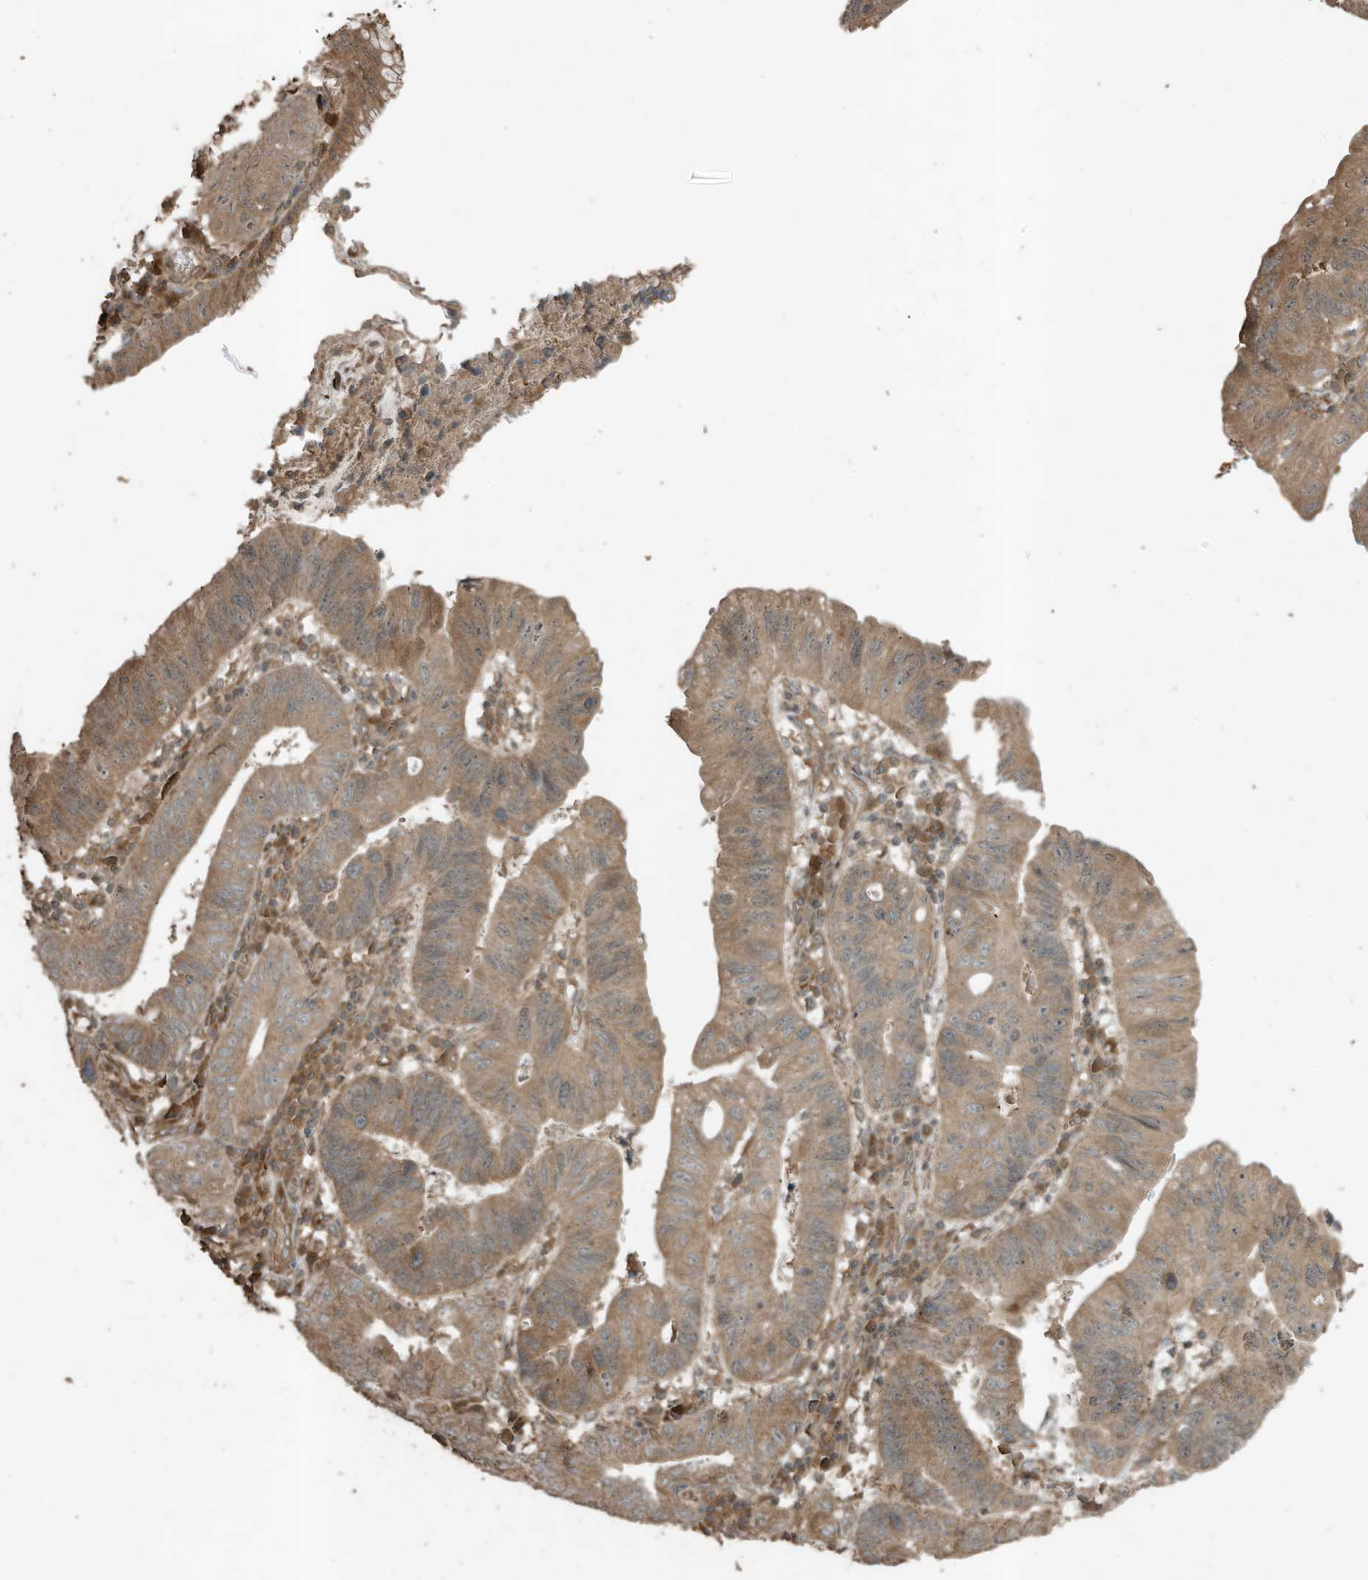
{"staining": {"intensity": "moderate", "quantity": ">75%", "location": "cytoplasmic/membranous"}, "tissue": "stomach cancer", "cell_type": "Tumor cells", "image_type": "cancer", "snomed": [{"axis": "morphology", "description": "Adenocarcinoma, NOS"}, {"axis": "topography", "description": "Stomach"}], "caption": "This is an image of immunohistochemistry (IHC) staining of stomach cancer, which shows moderate positivity in the cytoplasmic/membranous of tumor cells.", "gene": "ZNF653", "patient": {"sex": "male", "age": 59}}